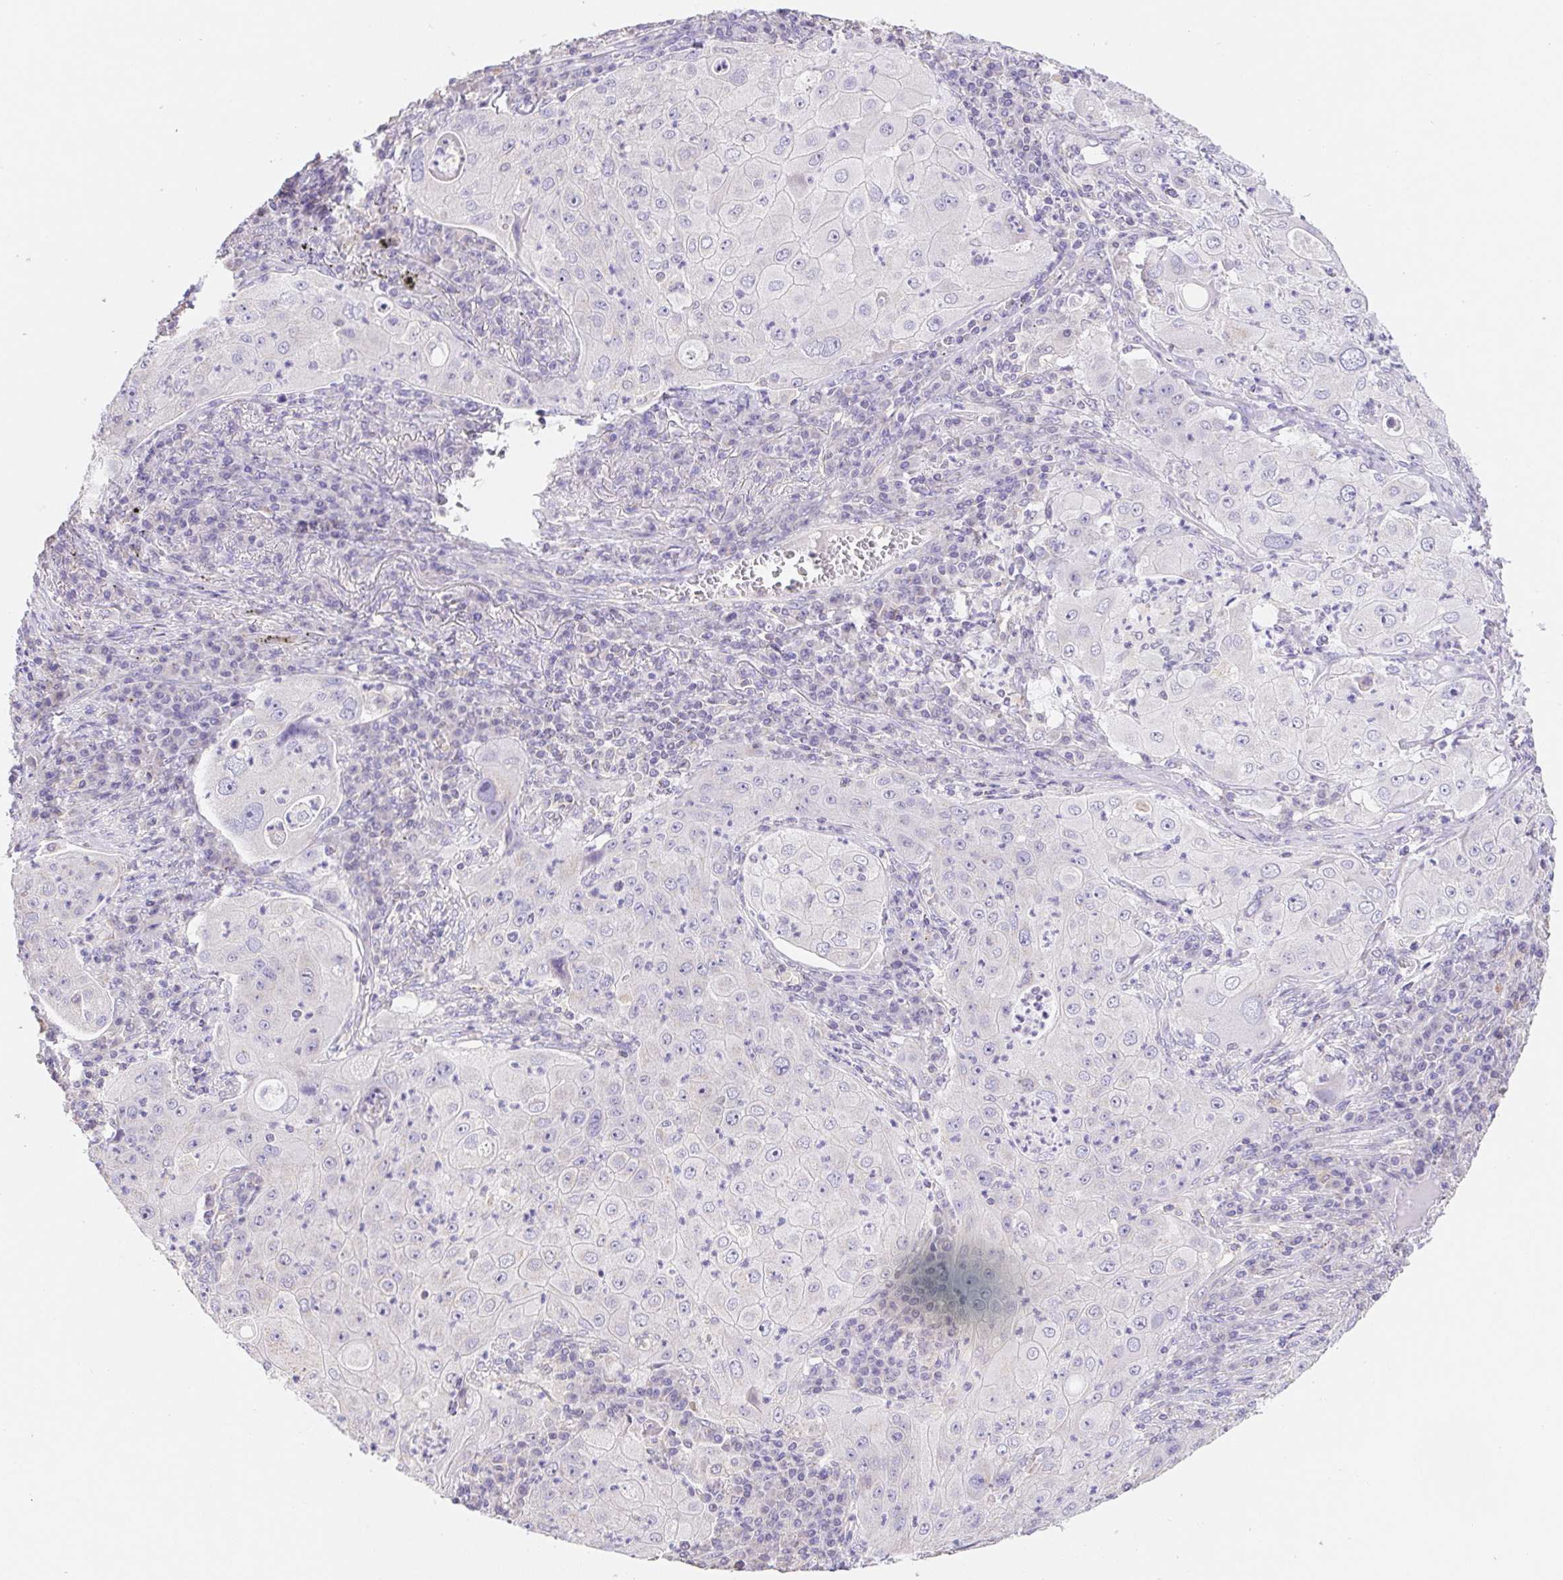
{"staining": {"intensity": "negative", "quantity": "none", "location": "none"}, "tissue": "lung cancer", "cell_type": "Tumor cells", "image_type": "cancer", "snomed": [{"axis": "morphology", "description": "Squamous cell carcinoma, NOS"}, {"axis": "topography", "description": "Lung"}], "caption": "IHC of human lung cancer (squamous cell carcinoma) demonstrates no expression in tumor cells.", "gene": "FKBP6", "patient": {"sex": "female", "age": 59}}